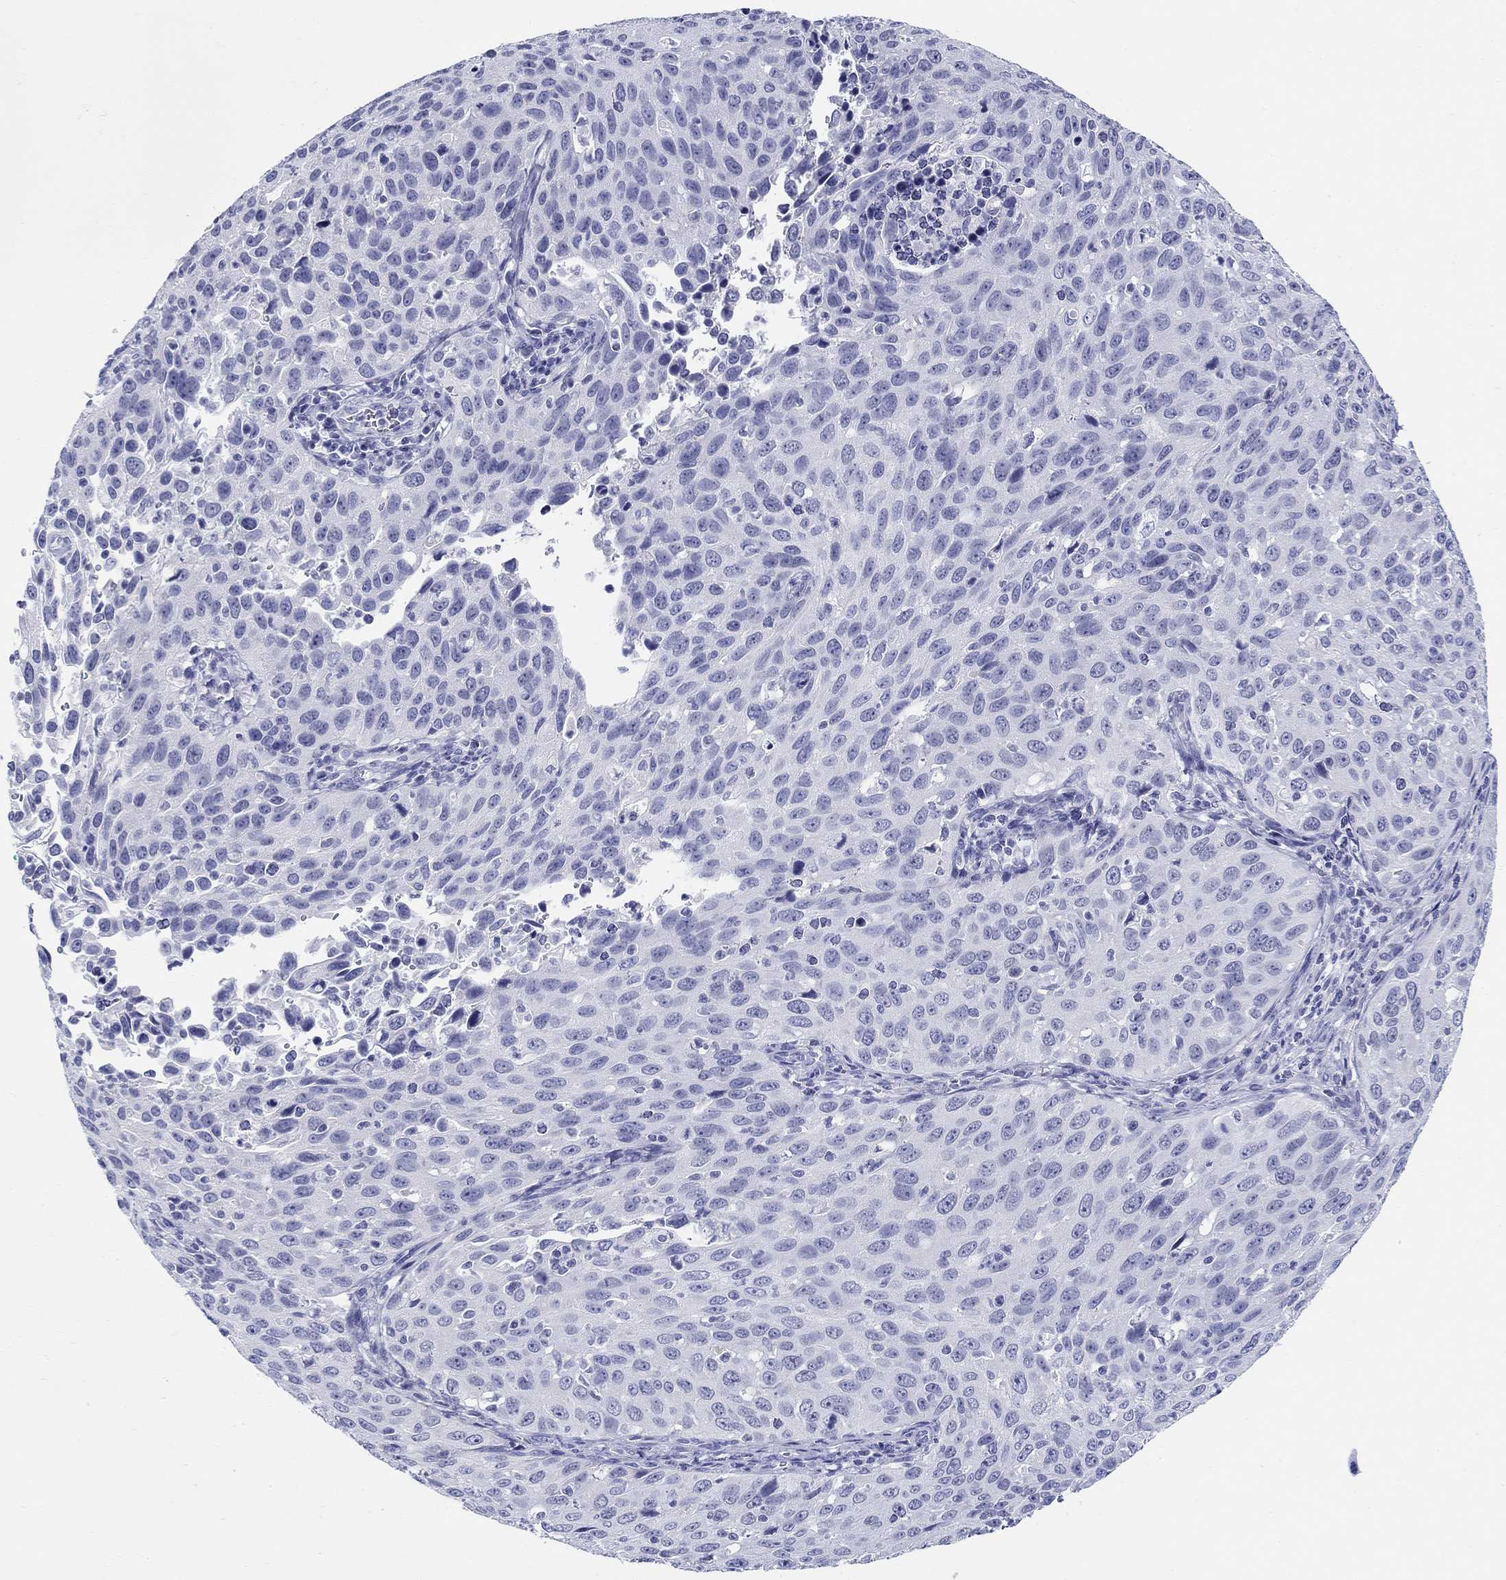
{"staining": {"intensity": "negative", "quantity": "none", "location": "none"}, "tissue": "cervical cancer", "cell_type": "Tumor cells", "image_type": "cancer", "snomed": [{"axis": "morphology", "description": "Squamous cell carcinoma, NOS"}, {"axis": "topography", "description": "Cervix"}], "caption": "Tumor cells show no significant protein expression in cervical cancer. The staining is performed using DAB (3,3'-diaminobenzidine) brown chromogen with nuclei counter-stained in using hematoxylin.", "gene": "LAMP5", "patient": {"sex": "female", "age": 26}}